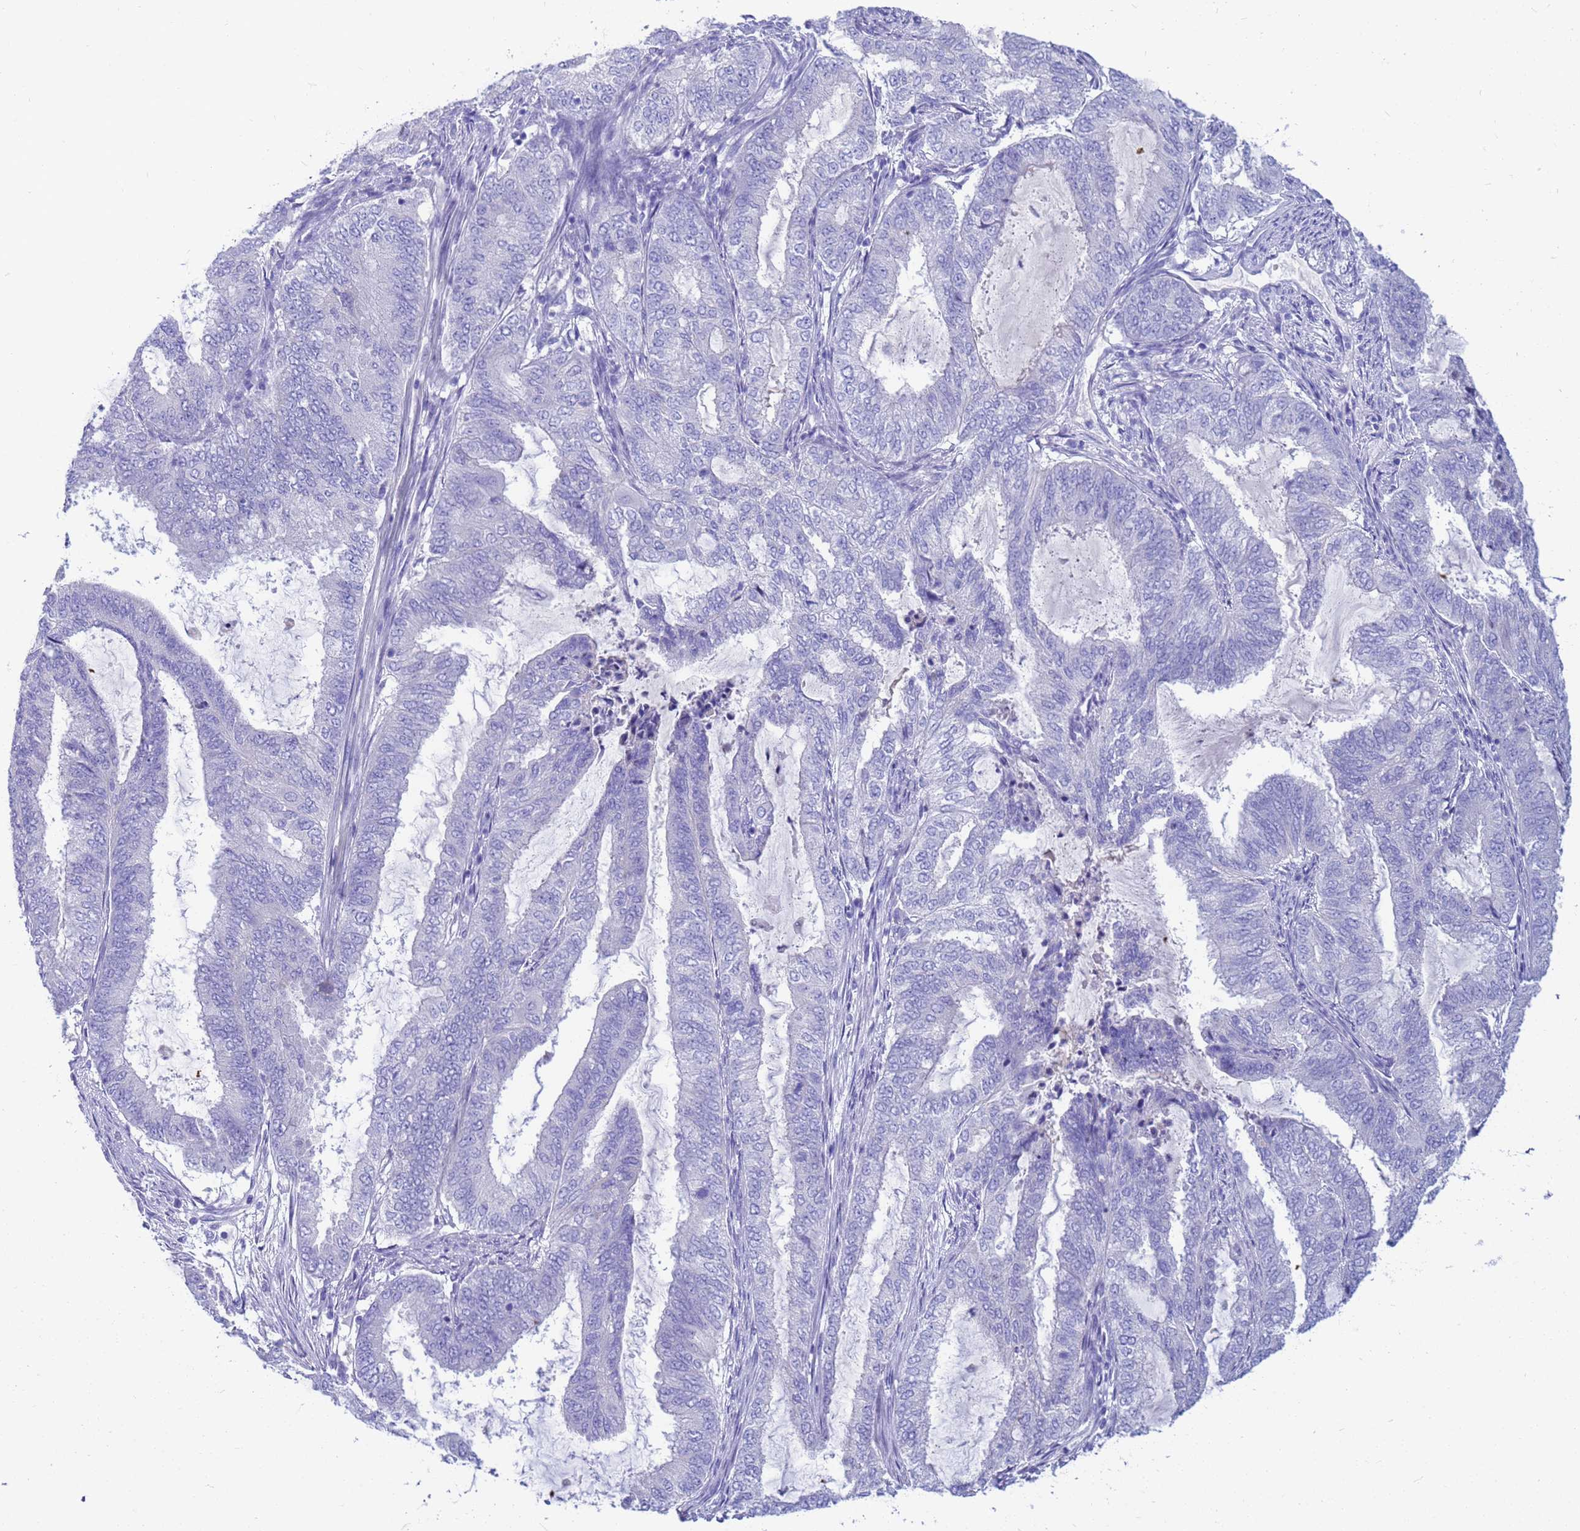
{"staining": {"intensity": "negative", "quantity": "none", "location": "none"}, "tissue": "endometrial cancer", "cell_type": "Tumor cells", "image_type": "cancer", "snomed": [{"axis": "morphology", "description": "Adenocarcinoma, NOS"}, {"axis": "topography", "description": "Endometrium"}], "caption": "Tumor cells show no significant protein expression in endometrial cancer.", "gene": "SYCN", "patient": {"sex": "female", "age": 51}}